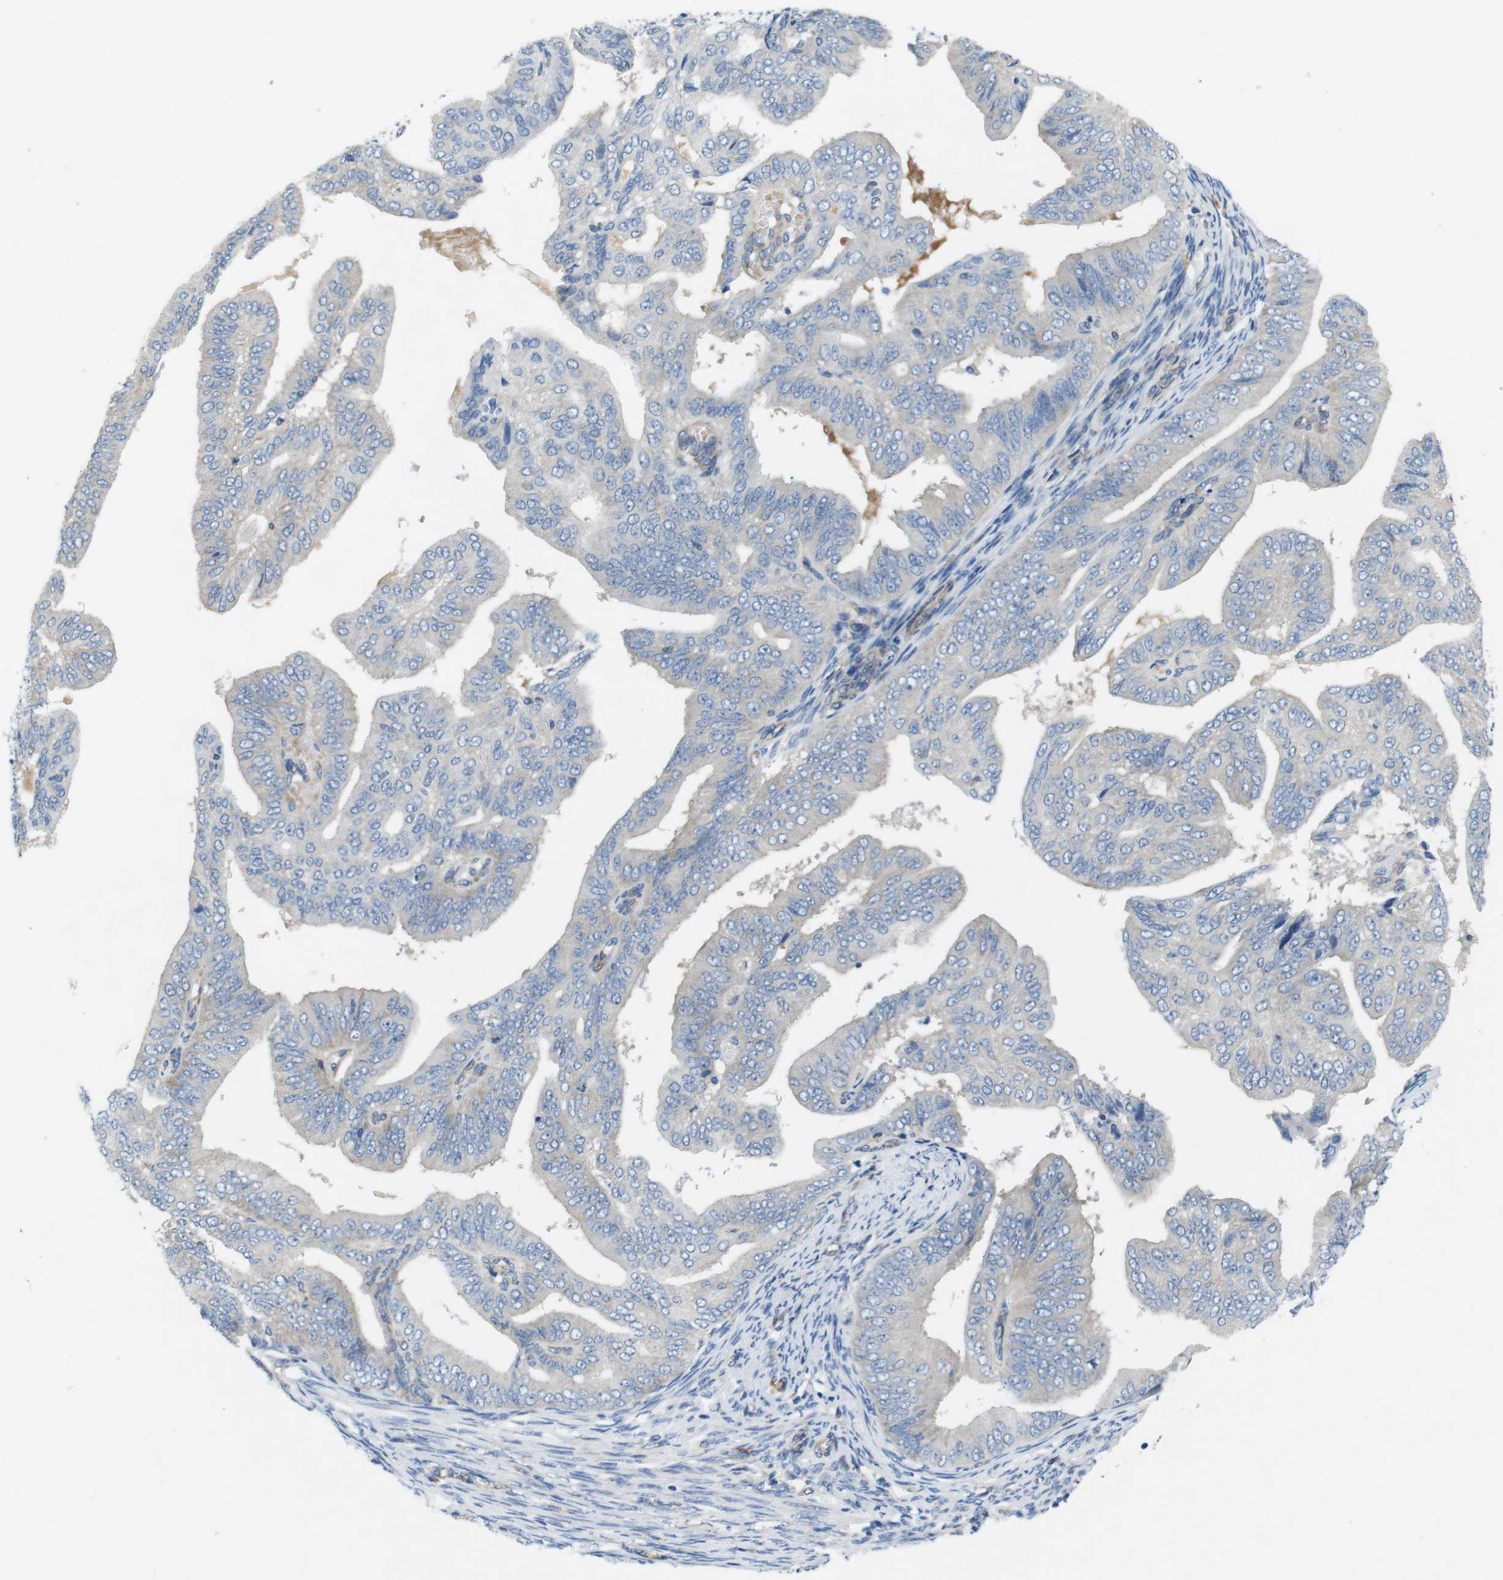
{"staining": {"intensity": "negative", "quantity": "none", "location": "none"}, "tissue": "endometrial cancer", "cell_type": "Tumor cells", "image_type": "cancer", "snomed": [{"axis": "morphology", "description": "Adenocarcinoma, NOS"}, {"axis": "topography", "description": "Endometrium"}], "caption": "Tumor cells are negative for protein expression in human endometrial cancer.", "gene": "DCLK1", "patient": {"sex": "female", "age": 58}}